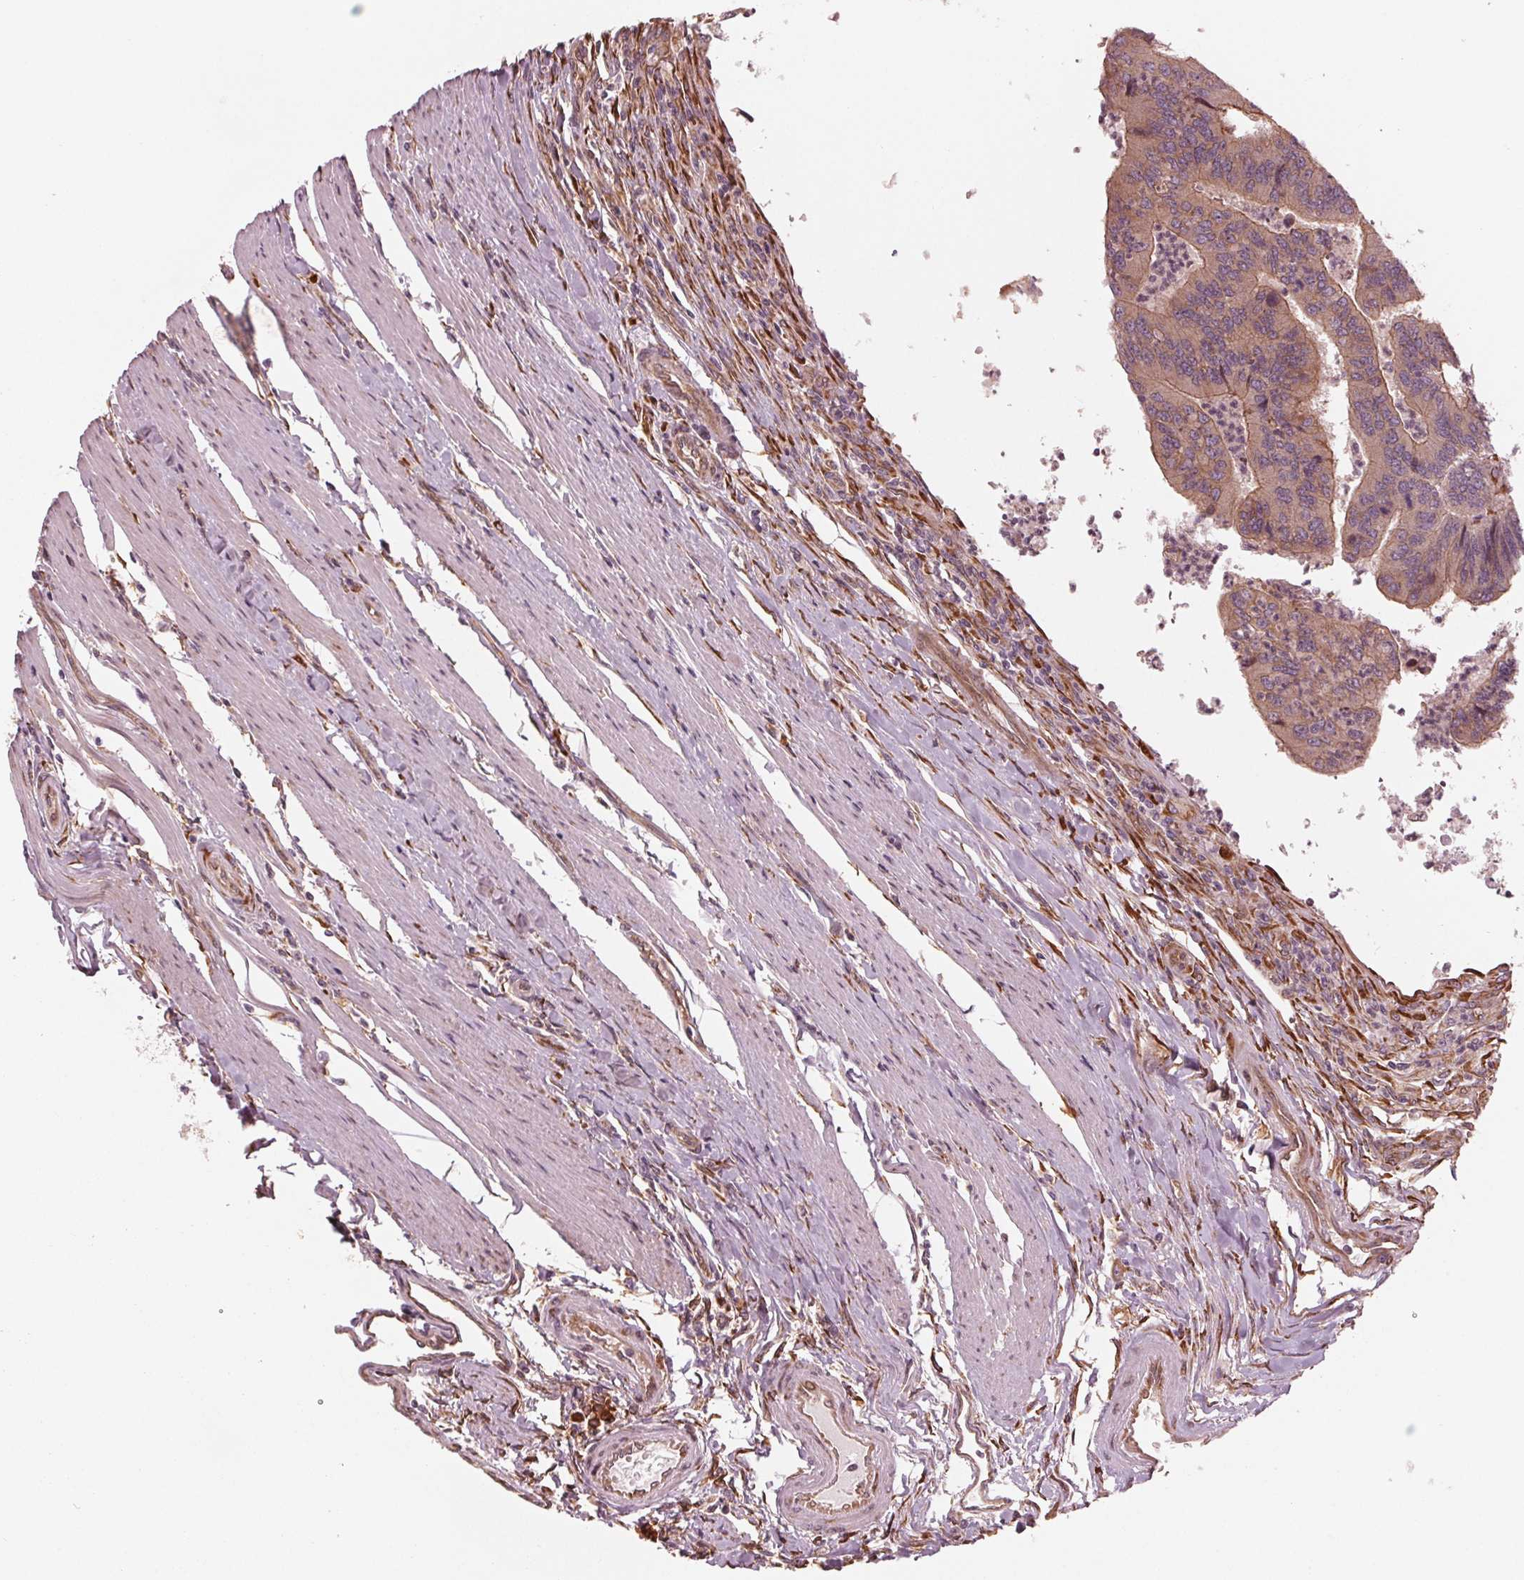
{"staining": {"intensity": "moderate", "quantity": ">75%", "location": "cytoplasmic/membranous"}, "tissue": "colorectal cancer", "cell_type": "Tumor cells", "image_type": "cancer", "snomed": [{"axis": "morphology", "description": "Adenocarcinoma, NOS"}, {"axis": "topography", "description": "Colon"}], "caption": "Immunohistochemical staining of colorectal cancer (adenocarcinoma) shows medium levels of moderate cytoplasmic/membranous protein expression in about >75% of tumor cells.", "gene": "CMIP", "patient": {"sex": "female", "age": 67}}